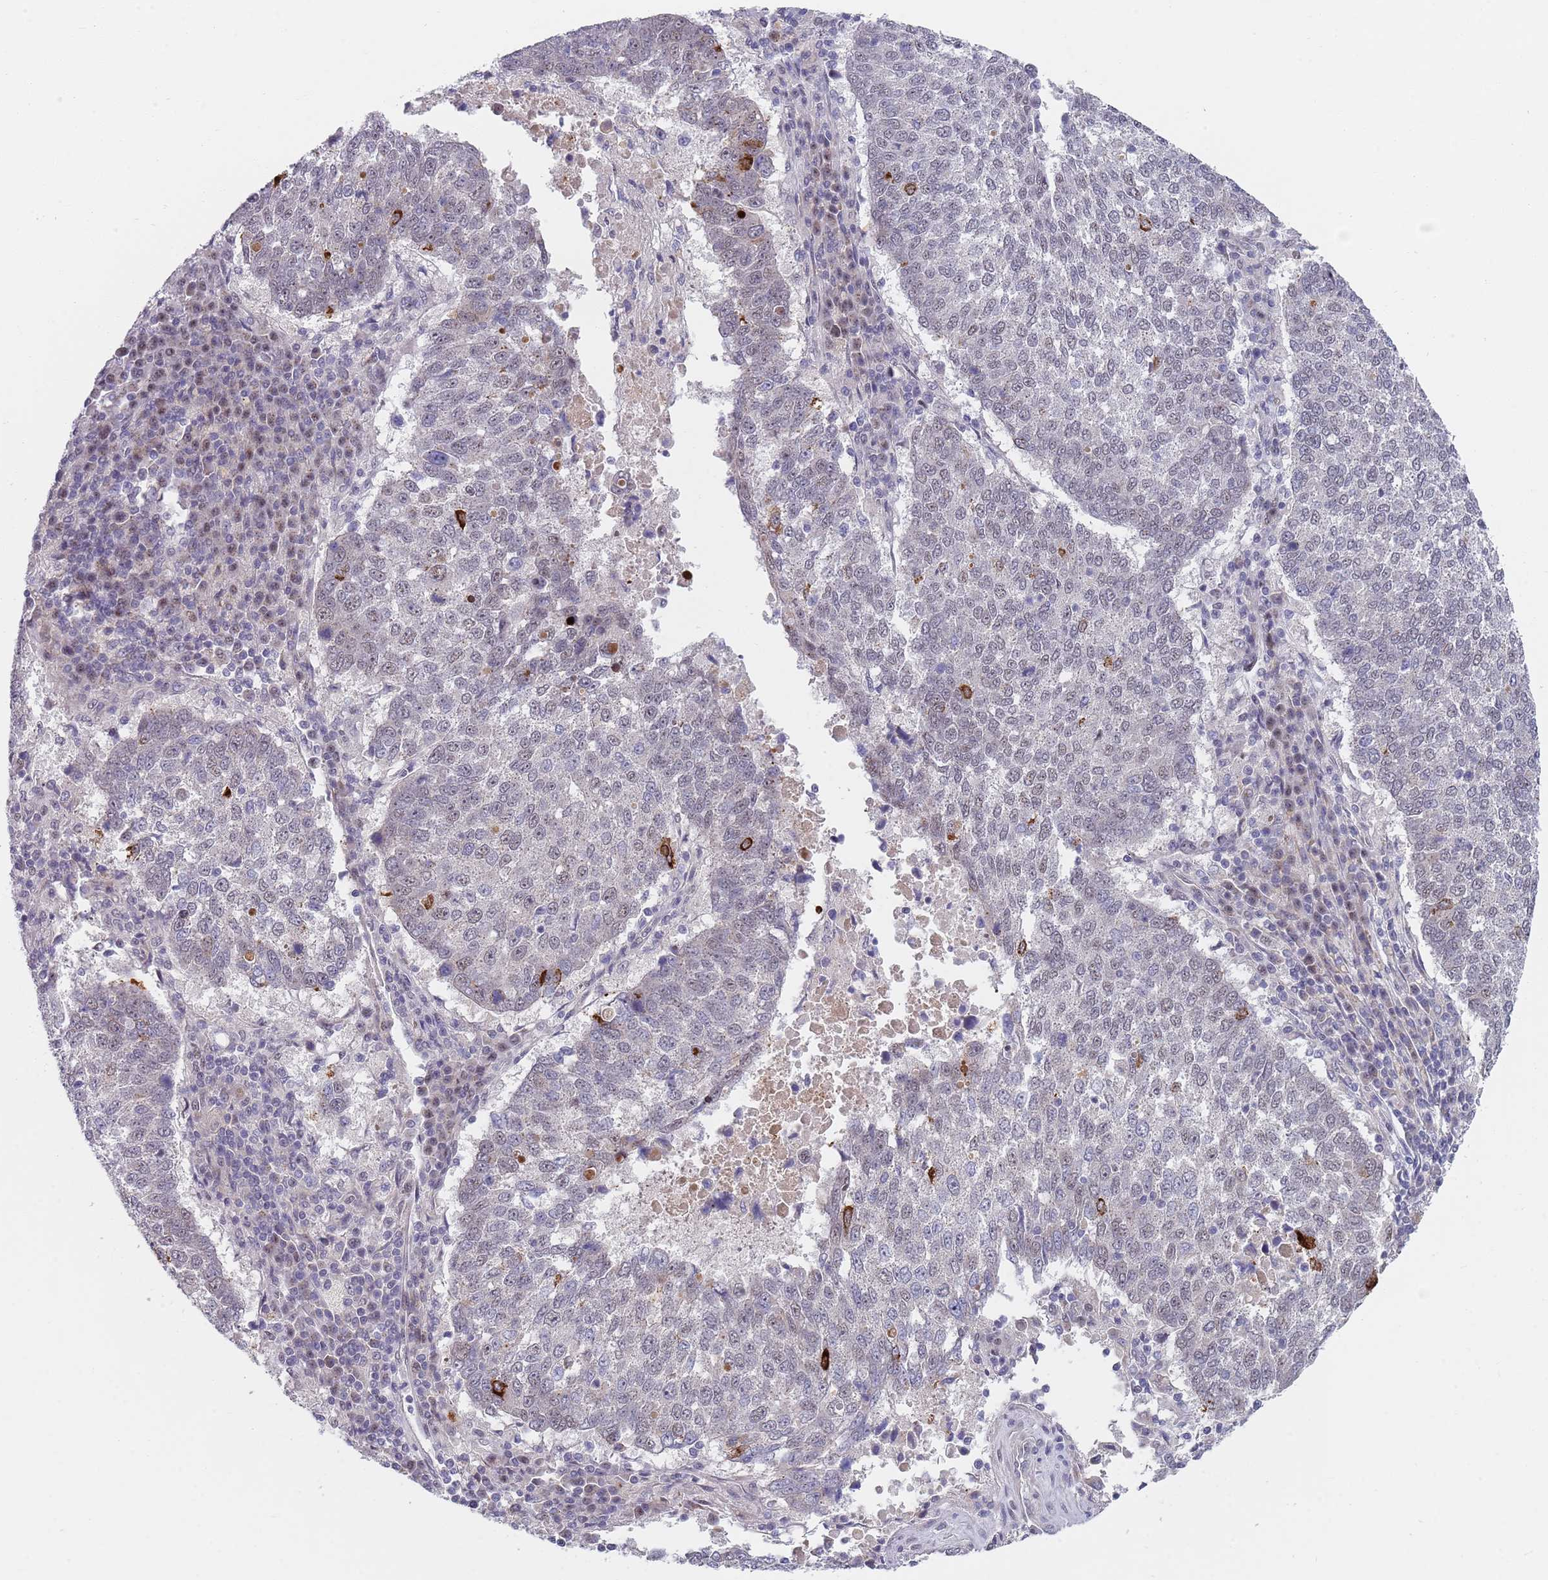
{"staining": {"intensity": "strong", "quantity": "<25%", "location": "cytoplasmic/membranous"}, "tissue": "lung cancer", "cell_type": "Tumor cells", "image_type": "cancer", "snomed": [{"axis": "morphology", "description": "Squamous cell carcinoma, NOS"}, {"axis": "topography", "description": "Lung"}], "caption": "Squamous cell carcinoma (lung) stained with a protein marker exhibits strong staining in tumor cells.", "gene": "PLCL2", "patient": {"sex": "male", "age": 73}}